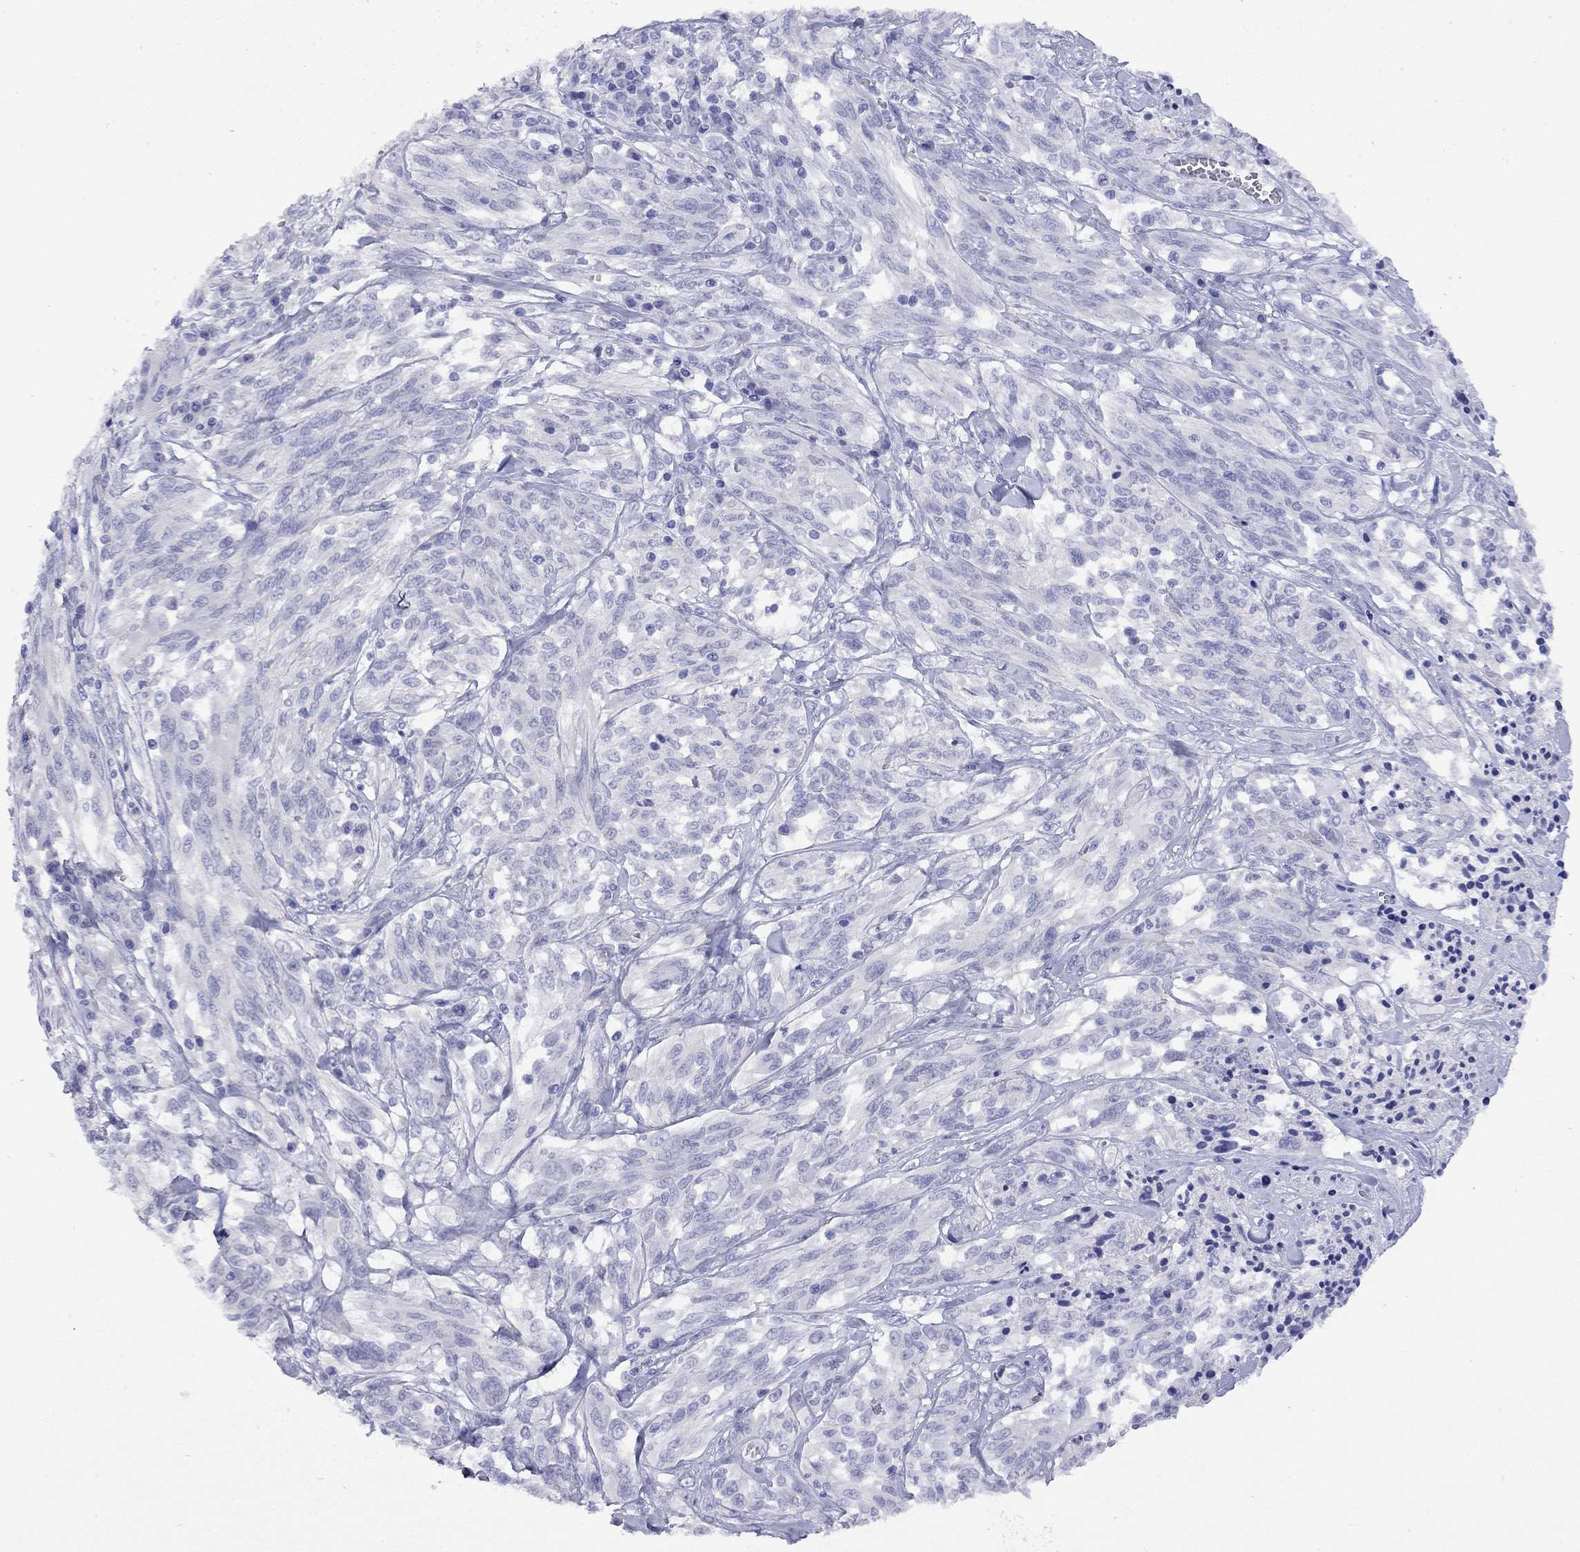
{"staining": {"intensity": "negative", "quantity": "none", "location": "none"}, "tissue": "melanoma", "cell_type": "Tumor cells", "image_type": "cancer", "snomed": [{"axis": "morphology", "description": "Malignant melanoma, NOS"}, {"axis": "topography", "description": "Skin"}], "caption": "Image shows no significant protein expression in tumor cells of malignant melanoma.", "gene": "FIGLA", "patient": {"sex": "female", "age": 91}}